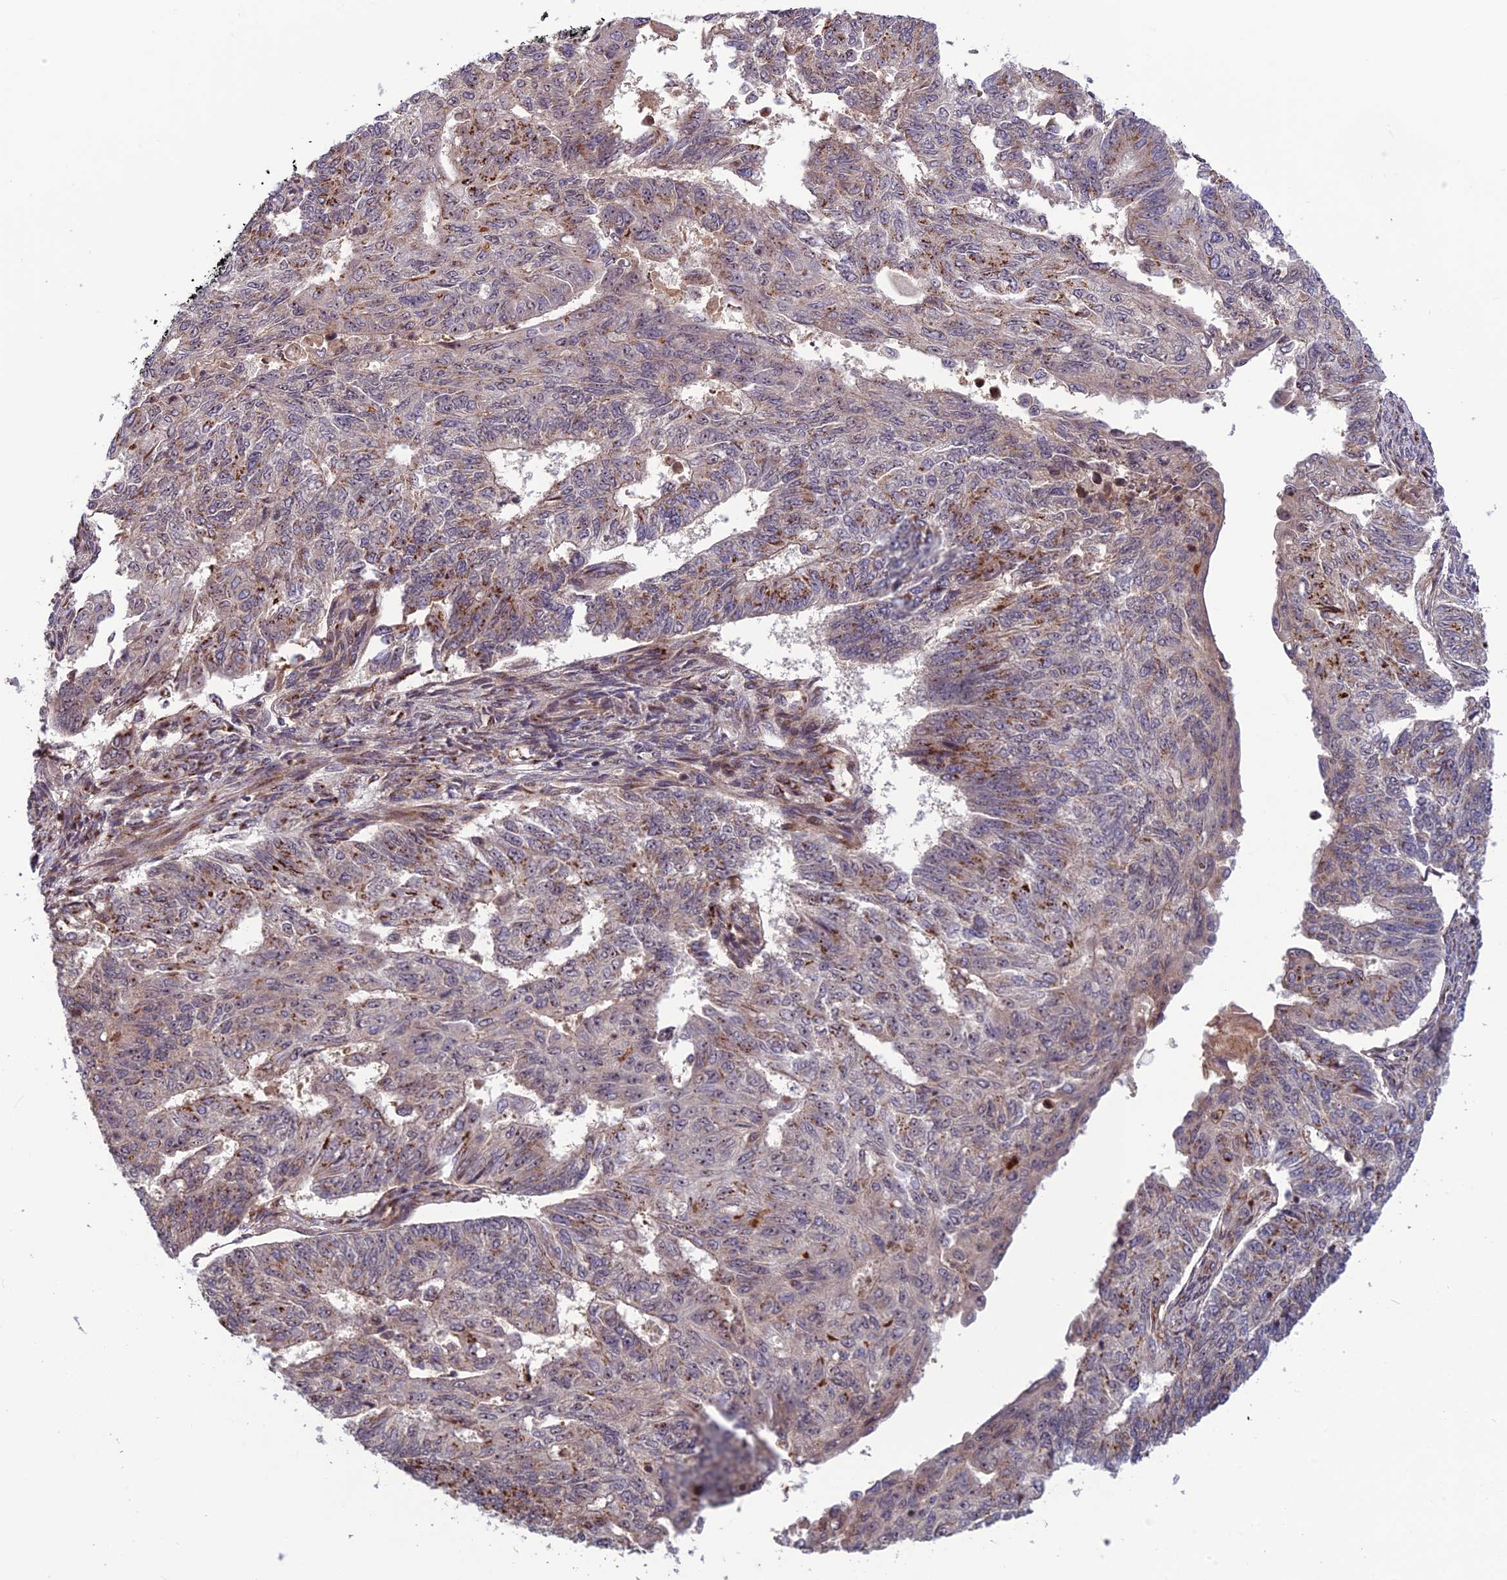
{"staining": {"intensity": "moderate", "quantity": "25%-75%", "location": "cytoplasmic/membranous,nuclear"}, "tissue": "endometrial cancer", "cell_type": "Tumor cells", "image_type": "cancer", "snomed": [{"axis": "morphology", "description": "Adenocarcinoma, NOS"}, {"axis": "topography", "description": "Endometrium"}], "caption": "The photomicrograph exhibits a brown stain indicating the presence of a protein in the cytoplasmic/membranous and nuclear of tumor cells in endometrial cancer (adenocarcinoma).", "gene": "SMIM7", "patient": {"sex": "female", "age": 32}}